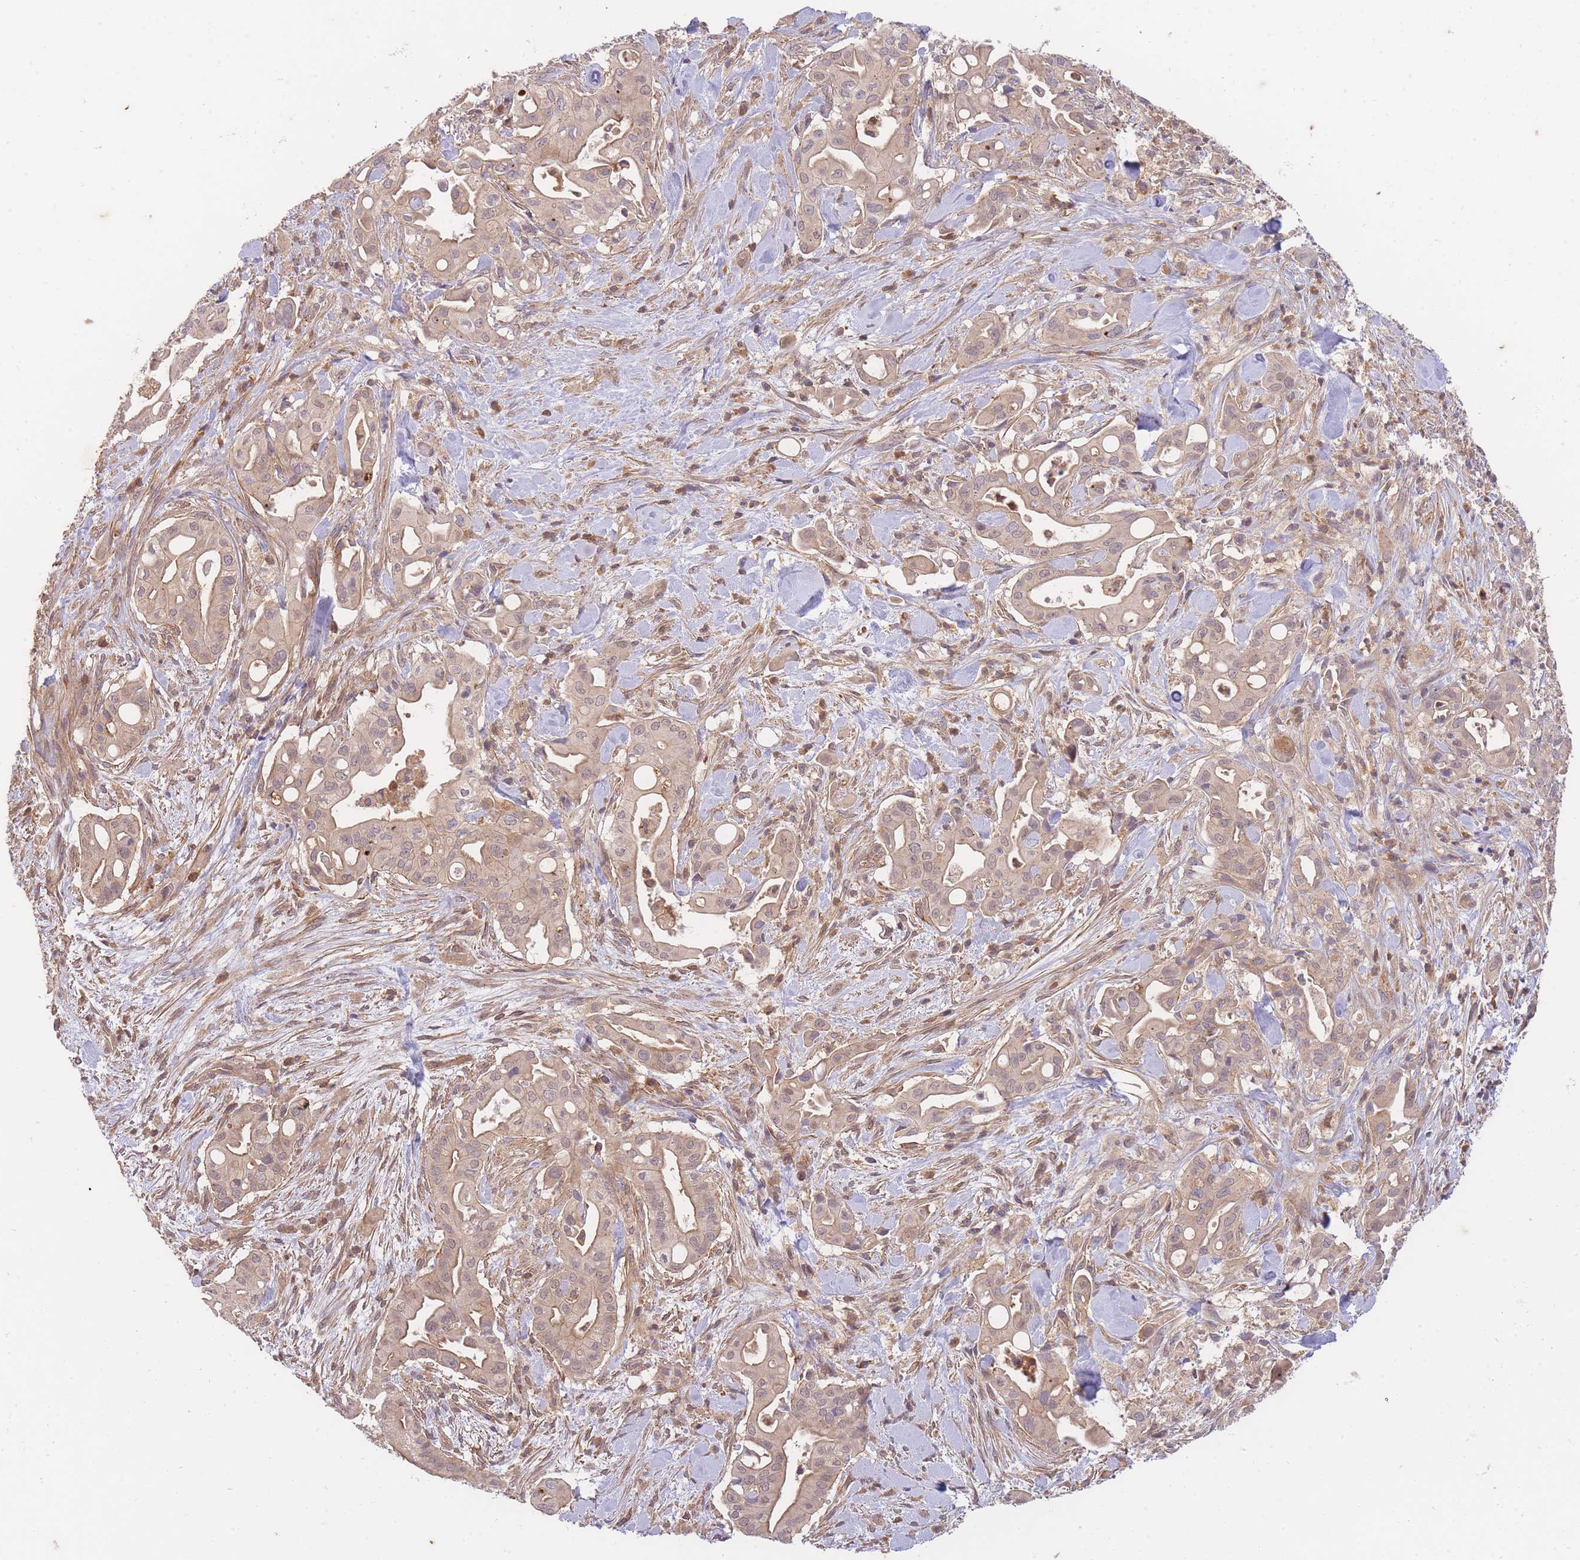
{"staining": {"intensity": "weak", "quantity": ">75%", "location": "cytoplasmic/membranous,nuclear"}, "tissue": "liver cancer", "cell_type": "Tumor cells", "image_type": "cancer", "snomed": [{"axis": "morphology", "description": "Cholangiocarcinoma"}, {"axis": "topography", "description": "Liver"}], "caption": "This micrograph demonstrates cholangiocarcinoma (liver) stained with immunohistochemistry to label a protein in brown. The cytoplasmic/membranous and nuclear of tumor cells show weak positivity for the protein. Nuclei are counter-stained blue.", "gene": "ST8SIA4", "patient": {"sex": "female", "age": 68}}